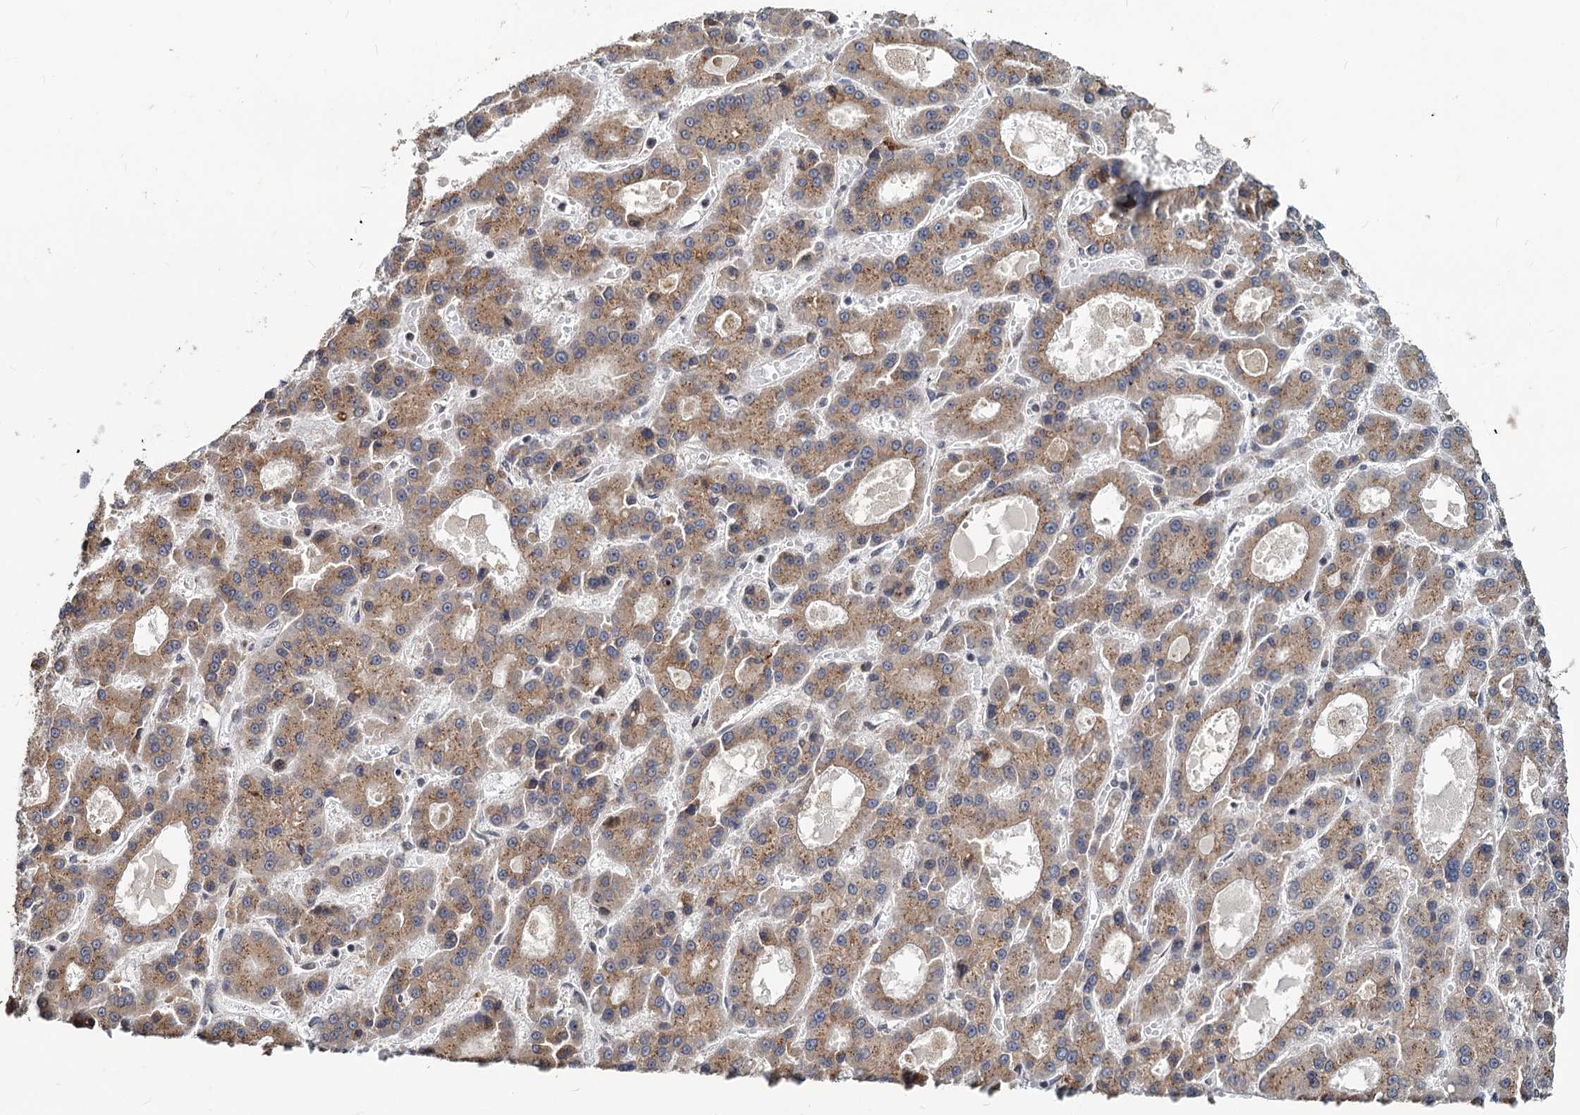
{"staining": {"intensity": "moderate", "quantity": ">75%", "location": "cytoplasmic/membranous"}, "tissue": "liver cancer", "cell_type": "Tumor cells", "image_type": "cancer", "snomed": [{"axis": "morphology", "description": "Carcinoma, Hepatocellular, NOS"}, {"axis": "topography", "description": "Liver"}], "caption": "This image exhibits immunohistochemistry (IHC) staining of hepatocellular carcinoma (liver), with medium moderate cytoplasmic/membranous positivity in approximately >75% of tumor cells.", "gene": "SAAL1", "patient": {"sex": "male", "age": 70}}